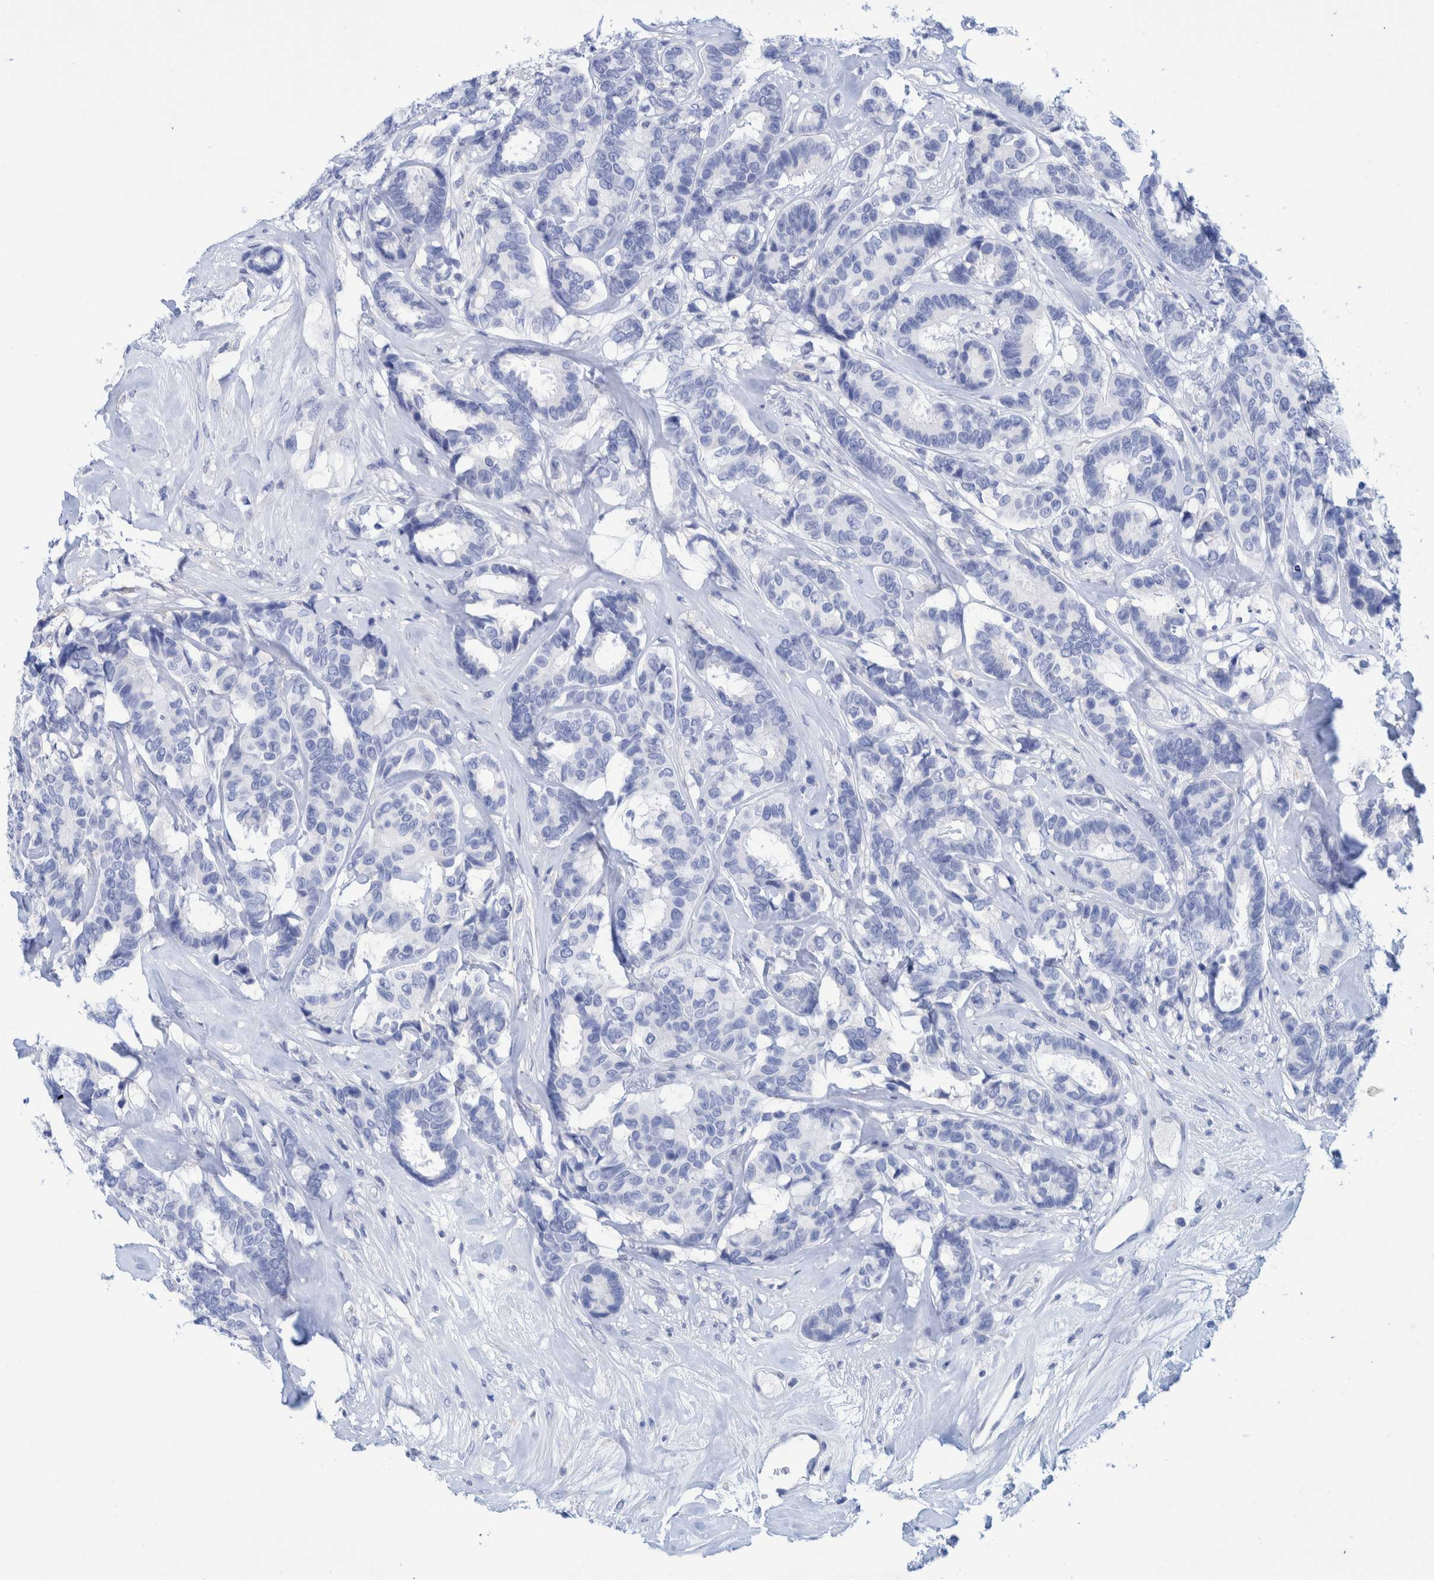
{"staining": {"intensity": "negative", "quantity": "none", "location": "none"}, "tissue": "breast cancer", "cell_type": "Tumor cells", "image_type": "cancer", "snomed": [{"axis": "morphology", "description": "Duct carcinoma"}, {"axis": "topography", "description": "Breast"}], "caption": "This is an immunohistochemistry micrograph of breast cancer. There is no staining in tumor cells.", "gene": "PERP", "patient": {"sex": "female", "age": 87}}